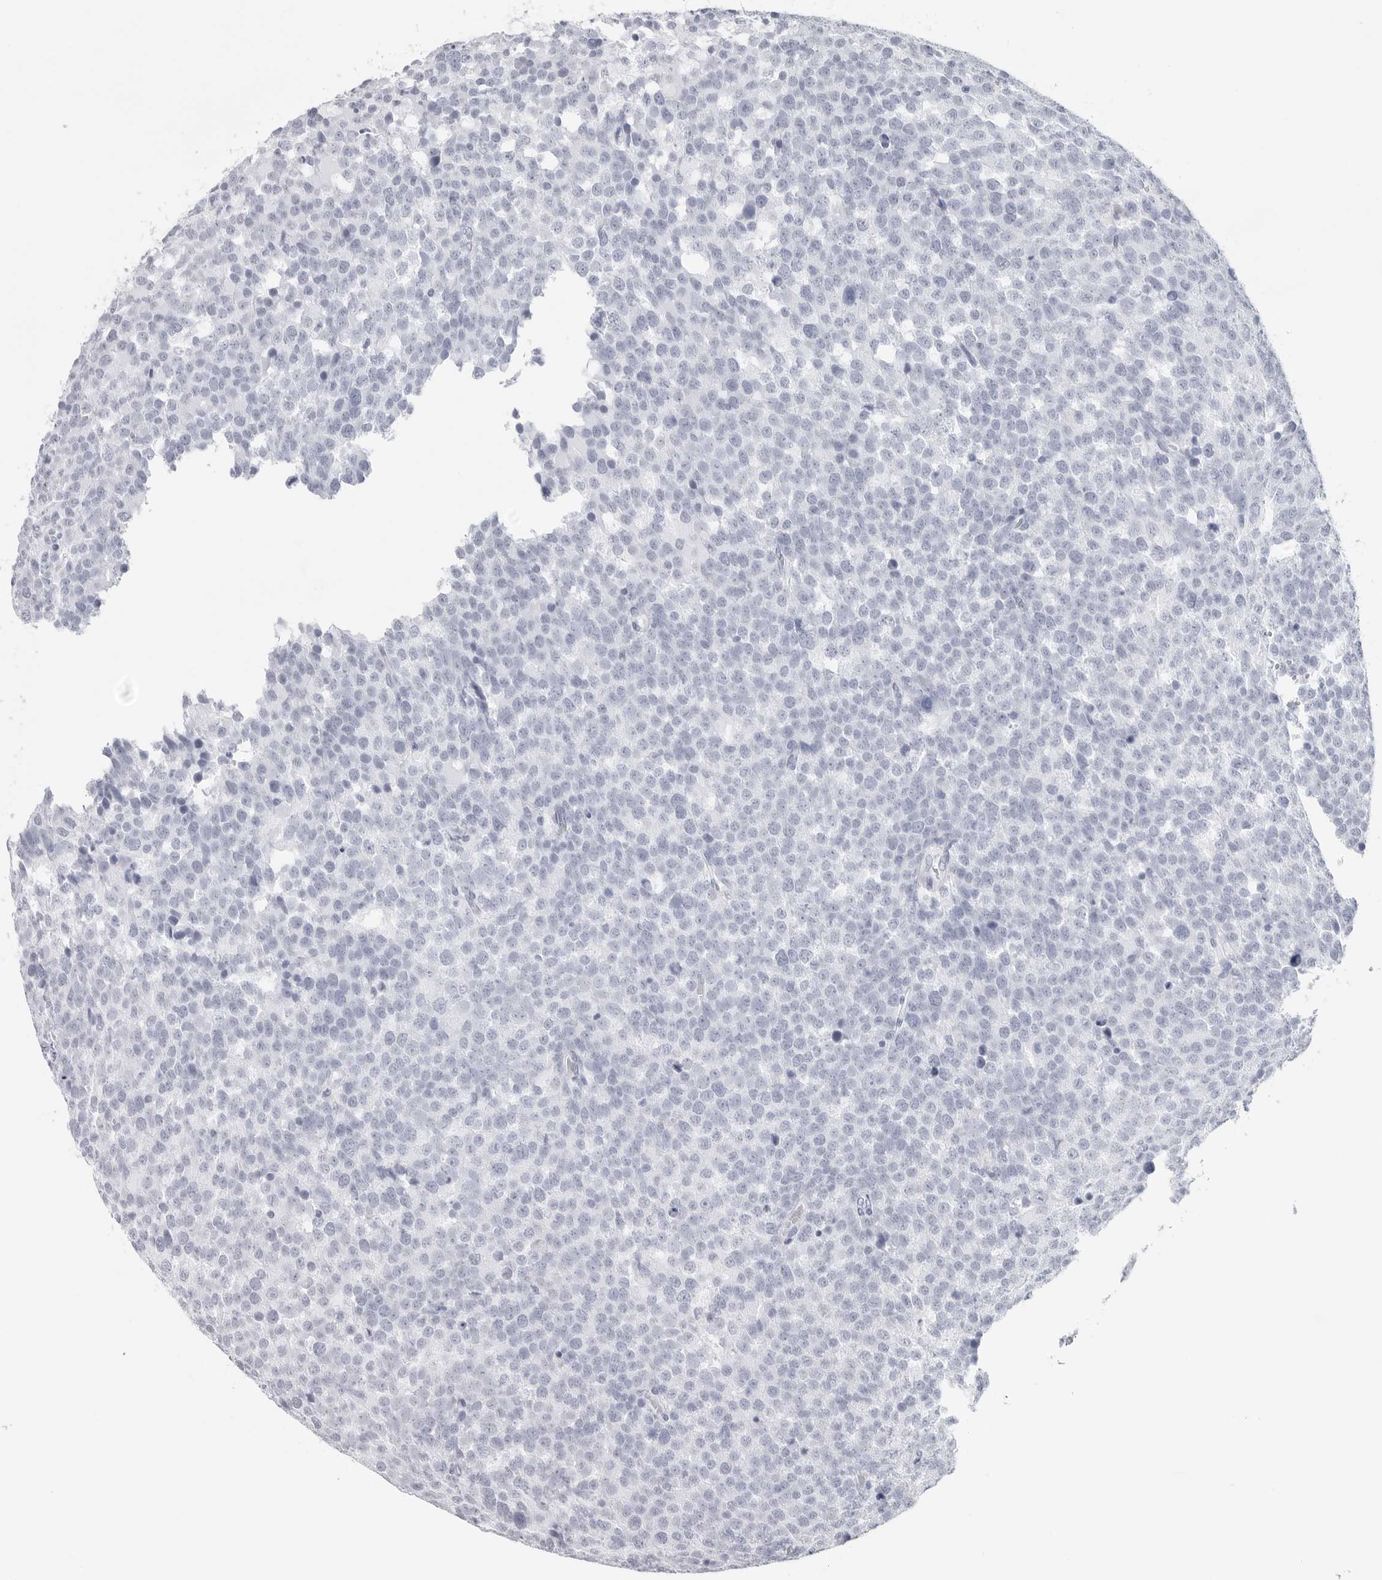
{"staining": {"intensity": "negative", "quantity": "none", "location": "none"}, "tissue": "testis cancer", "cell_type": "Tumor cells", "image_type": "cancer", "snomed": [{"axis": "morphology", "description": "Seminoma, NOS"}, {"axis": "topography", "description": "Testis"}], "caption": "Tumor cells are negative for brown protein staining in testis seminoma. Nuclei are stained in blue.", "gene": "CST2", "patient": {"sex": "male", "age": 71}}